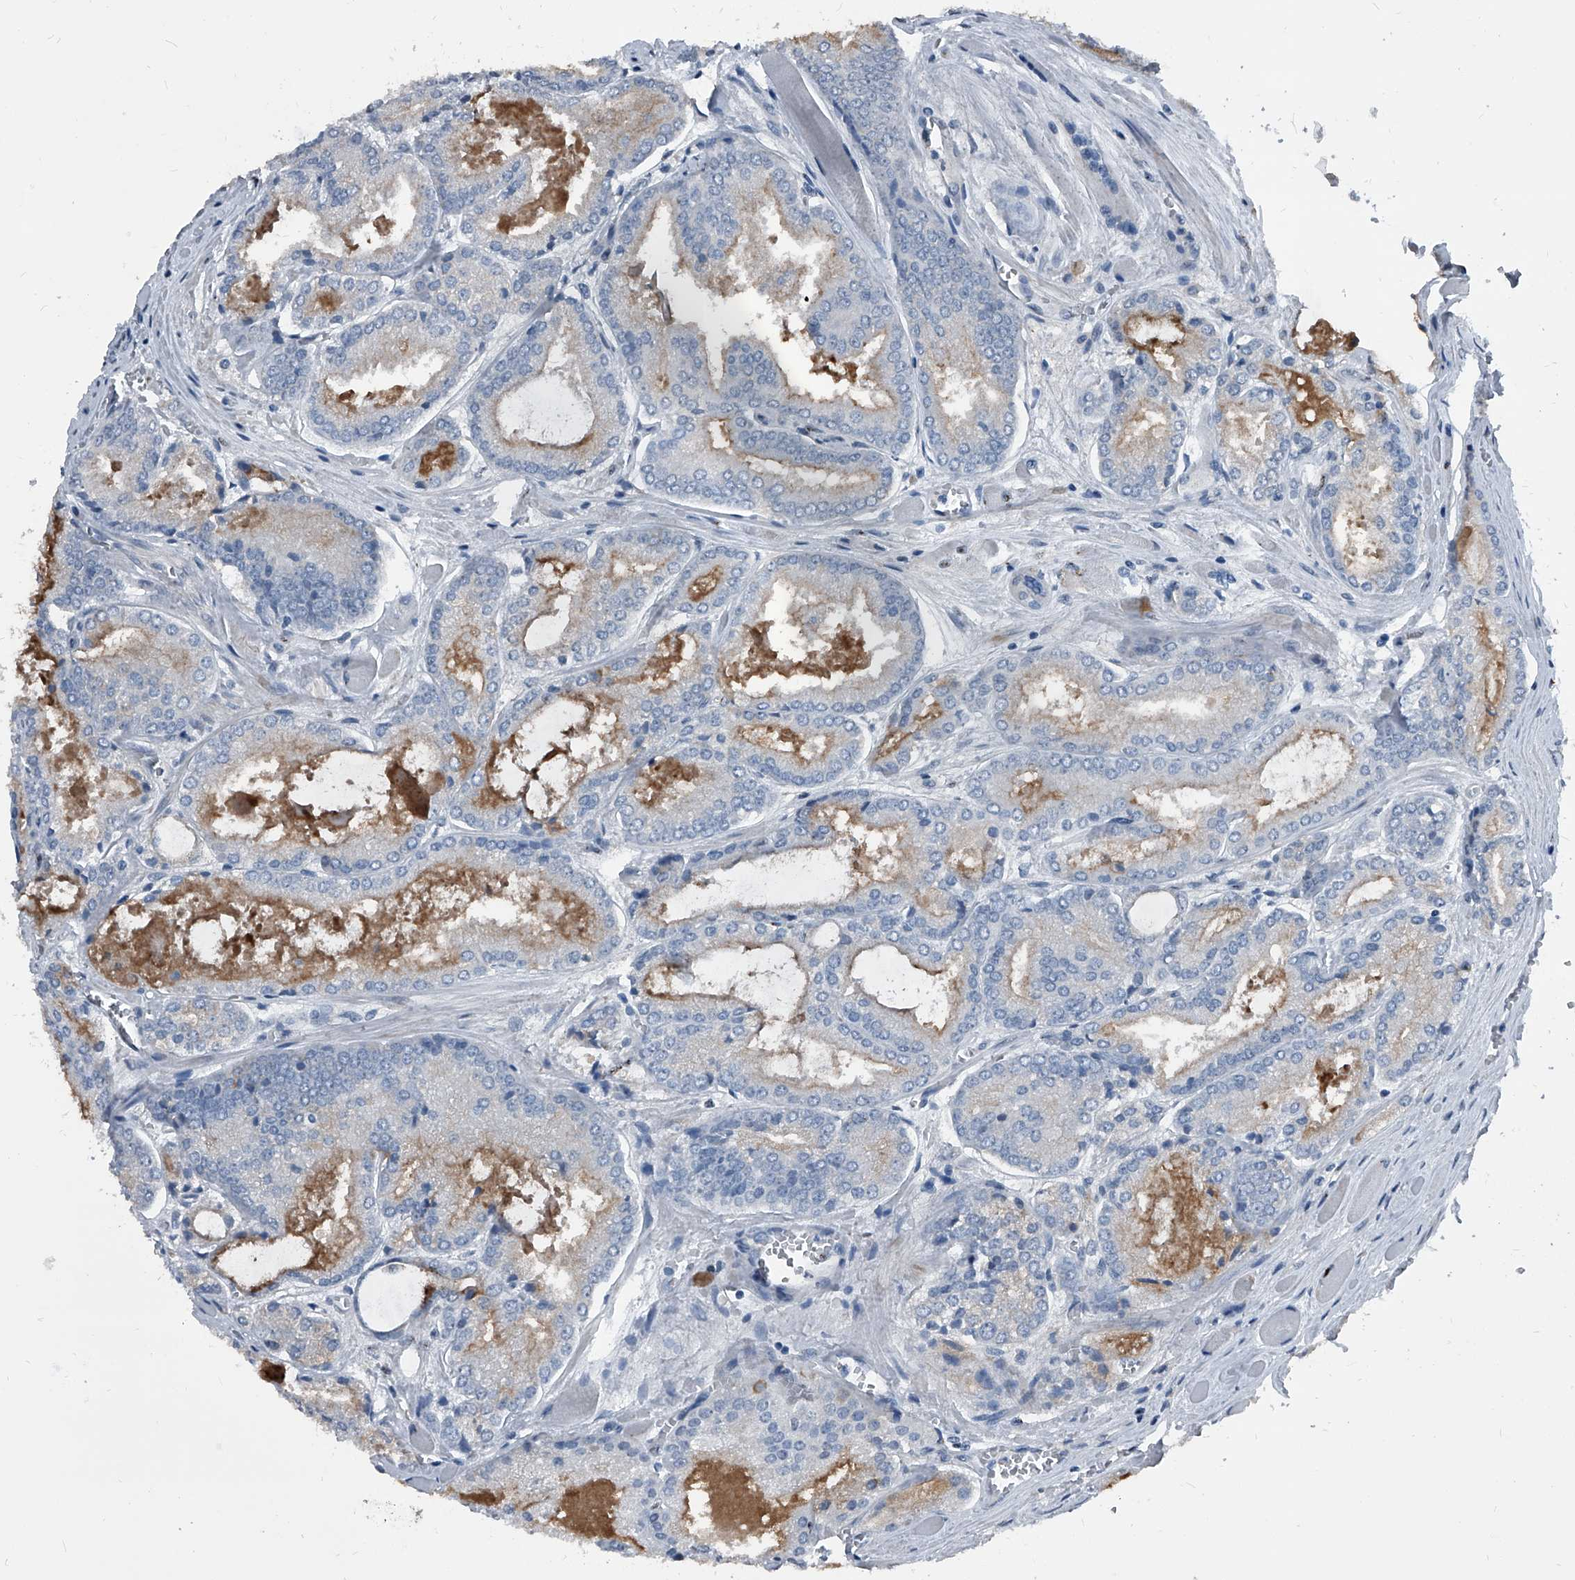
{"staining": {"intensity": "negative", "quantity": "none", "location": "none"}, "tissue": "prostate cancer", "cell_type": "Tumor cells", "image_type": "cancer", "snomed": [{"axis": "morphology", "description": "Adenocarcinoma, Low grade"}, {"axis": "topography", "description": "Prostate"}], "caption": "Immunohistochemistry of prostate low-grade adenocarcinoma reveals no staining in tumor cells.", "gene": "MEN1", "patient": {"sex": "male", "age": 67}}